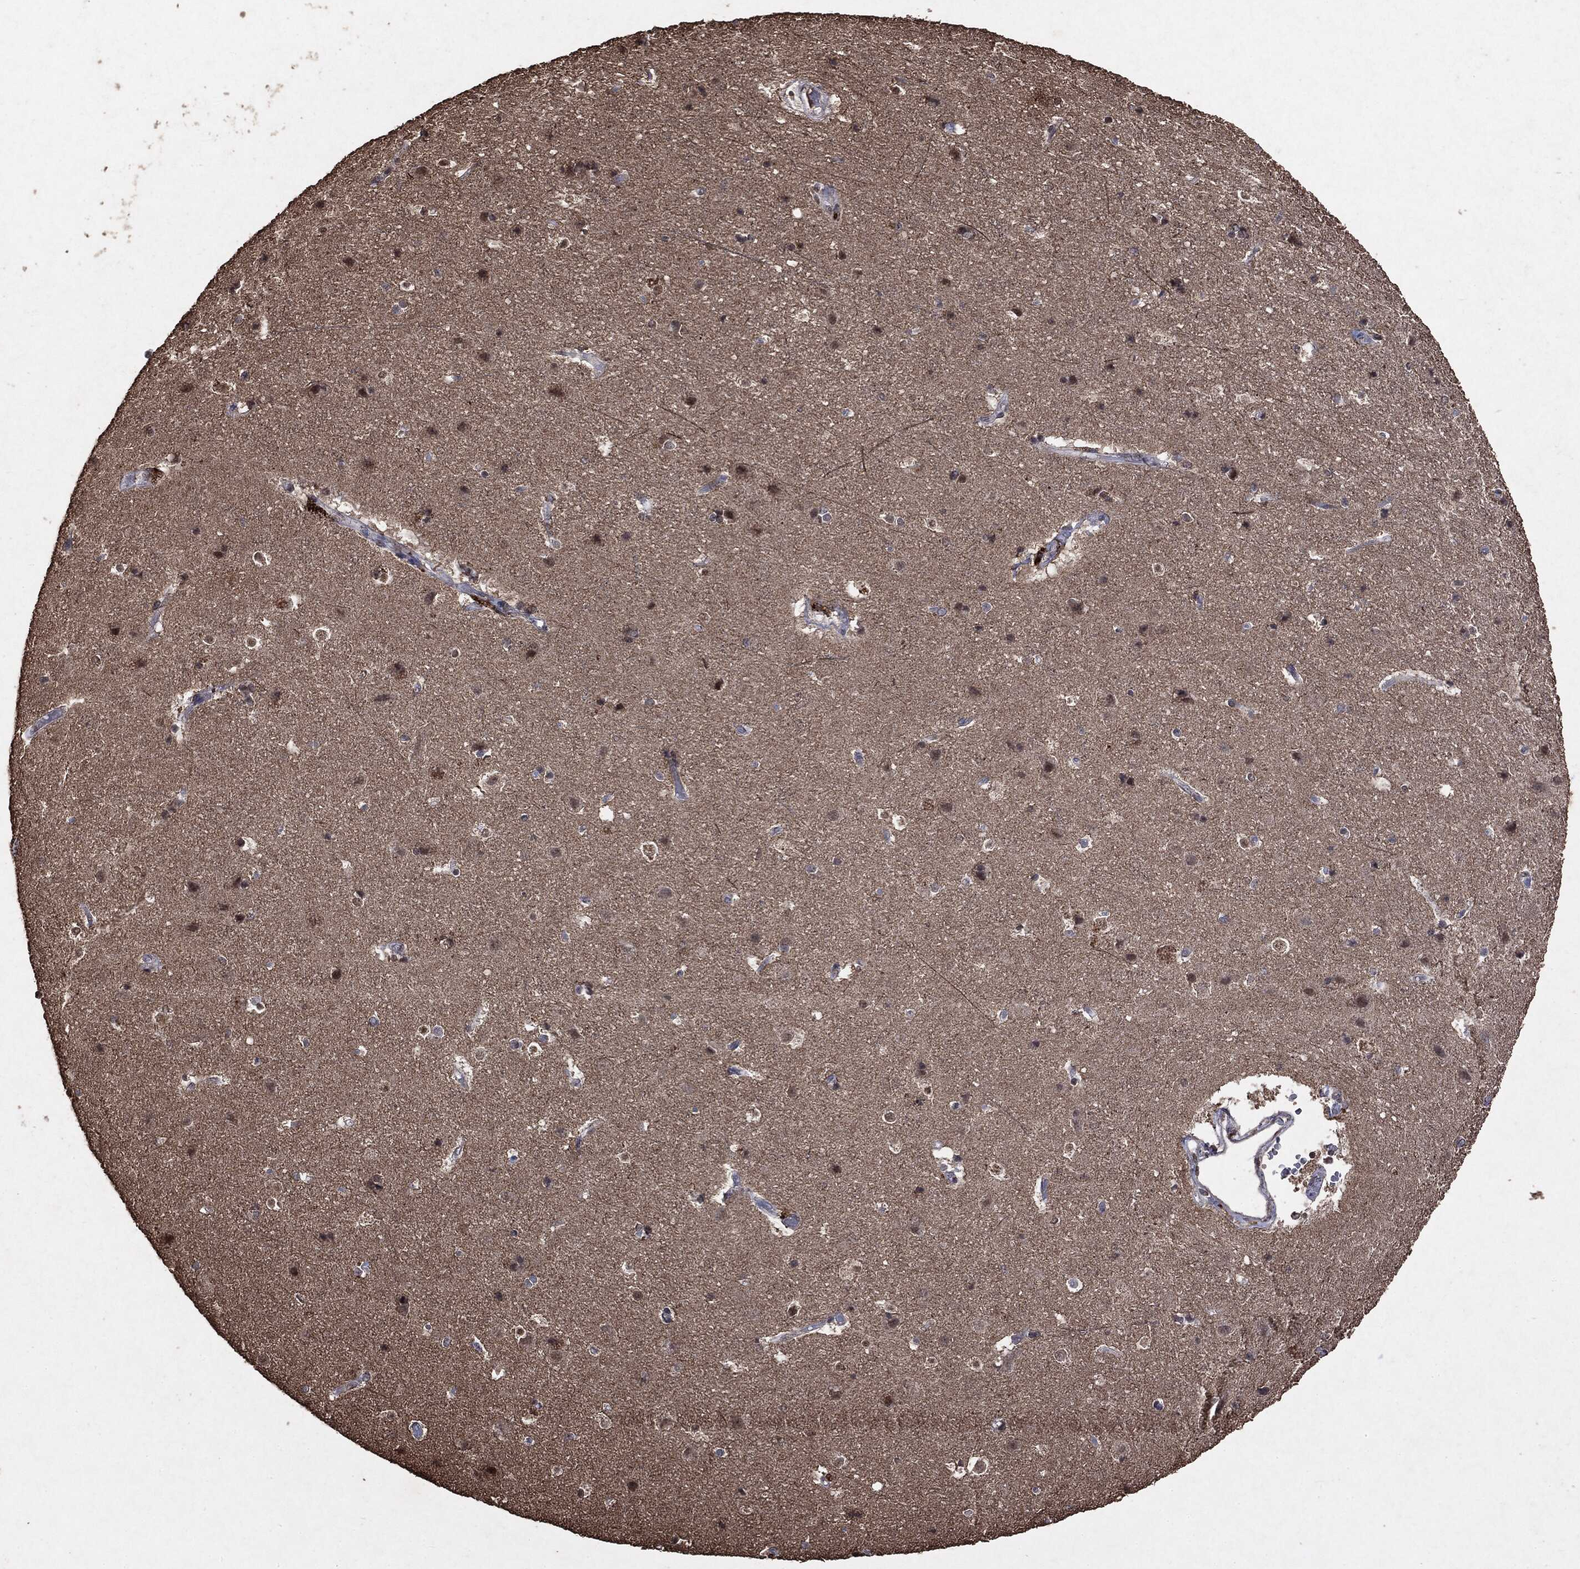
{"staining": {"intensity": "negative", "quantity": "none", "location": "none"}, "tissue": "cerebral cortex", "cell_type": "Endothelial cells", "image_type": "normal", "snomed": [{"axis": "morphology", "description": "Normal tissue, NOS"}, {"axis": "topography", "description": "Cerebral cortex"}], "caption": "An image of cerebral cortex stained for a protein demonstrates no brown staining in endothelial cells. (DAB immunohistochemistry (IHC) with hematoxylin counter stain).", "gene": "RAD18", "patient": {"sex": "female", "age": 52}}